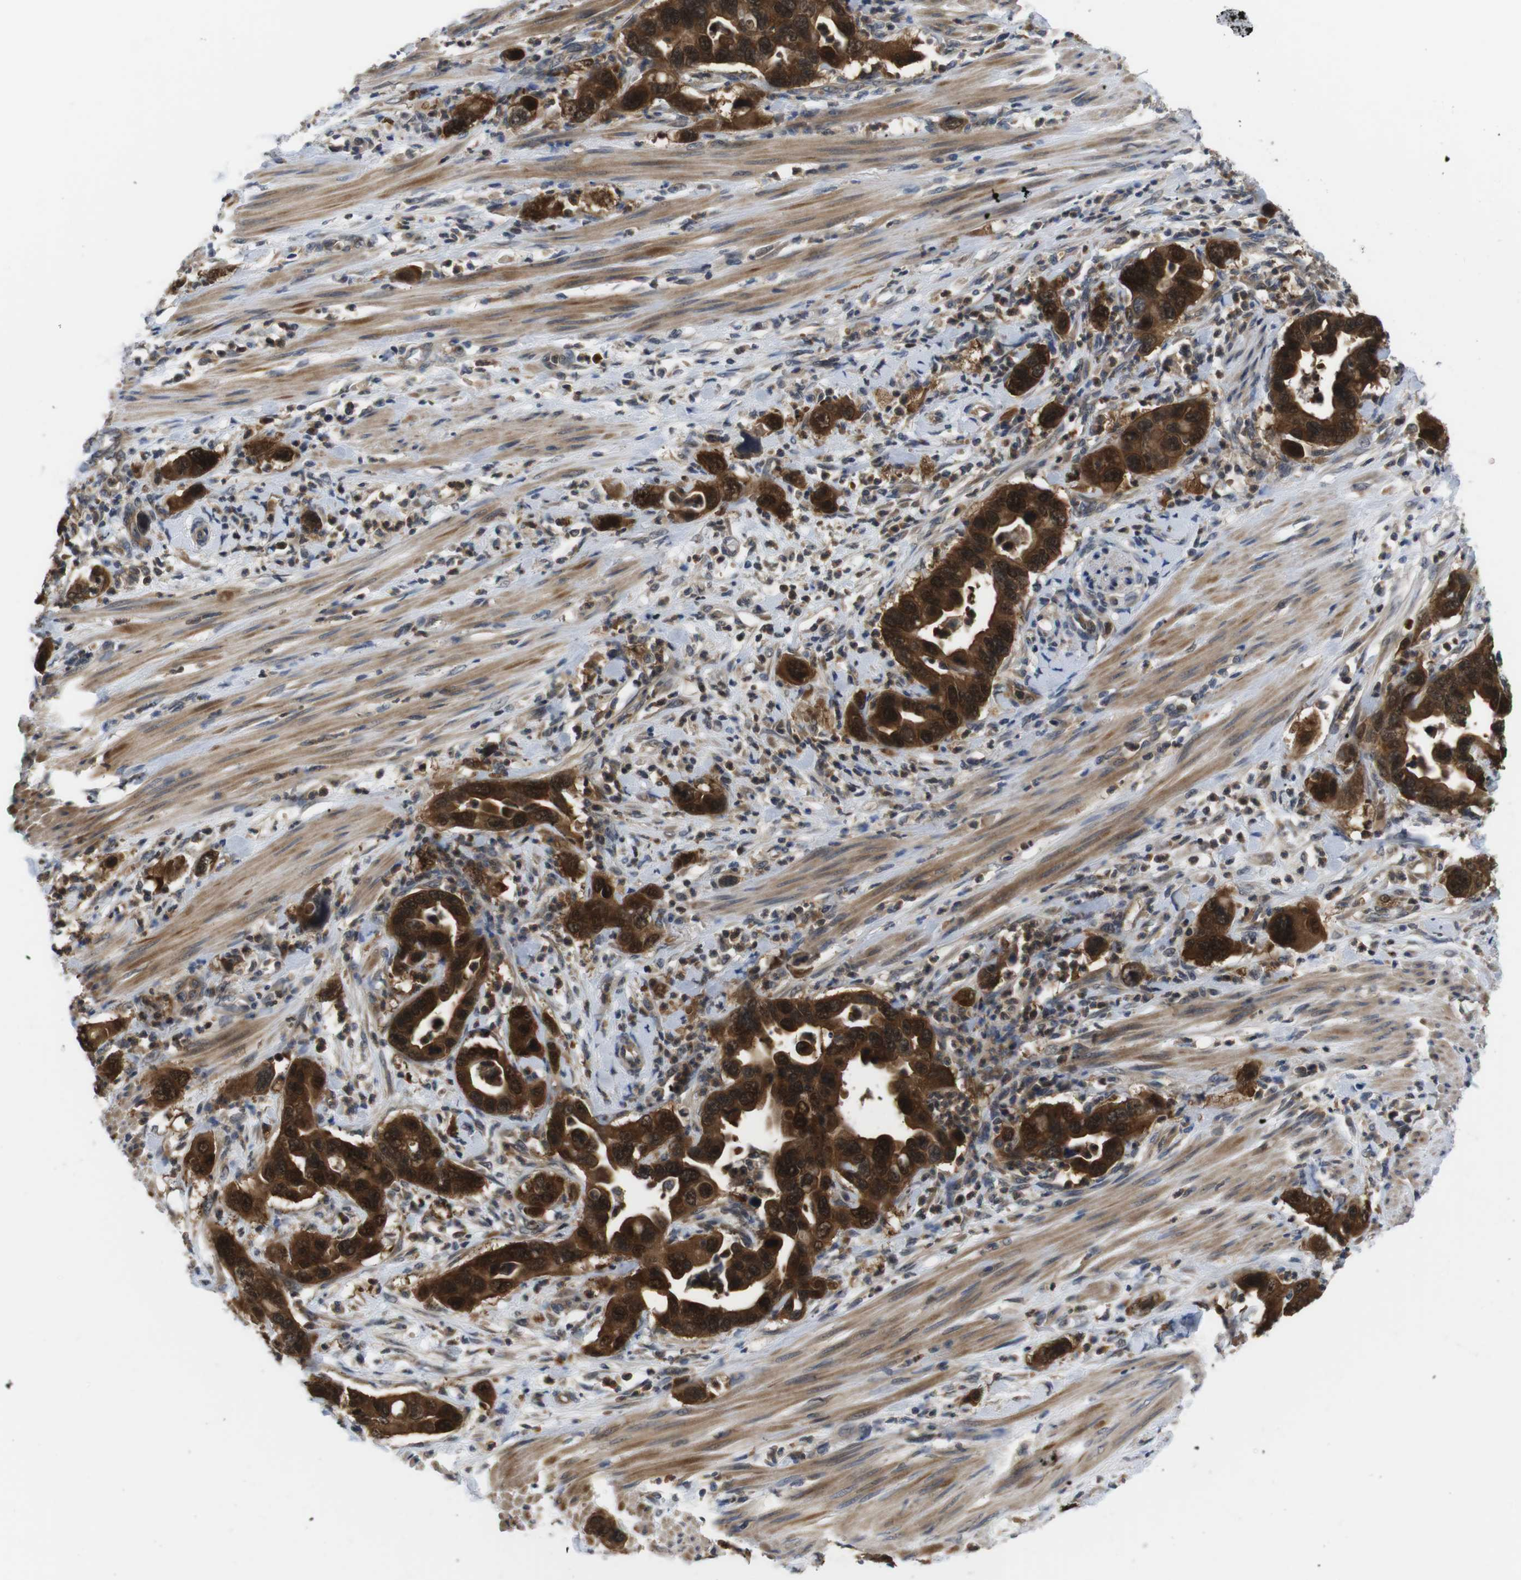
{"staining": {"intensity": "strong", "quantity": ">75%", "location": "cytoplasmic/membranous"}, "tissue": "pancreatic cancer", "cell_type": "Tumor cells", "image_type": "cancer", "snomed": [{"axis": "morphology", "description": "Adenocarcinoma, NOS"}, {"axis": "topography", "description": "Pancreas"}], "caption": "Brown immunohistochemical staining in adenocarcinoma (pancreatic) demonstrates strong cytoplasmic/membranous expression in approximately >75% of tumor cells.", "gene": "FADD", "patient": {"sex": "female", "age": 71}}